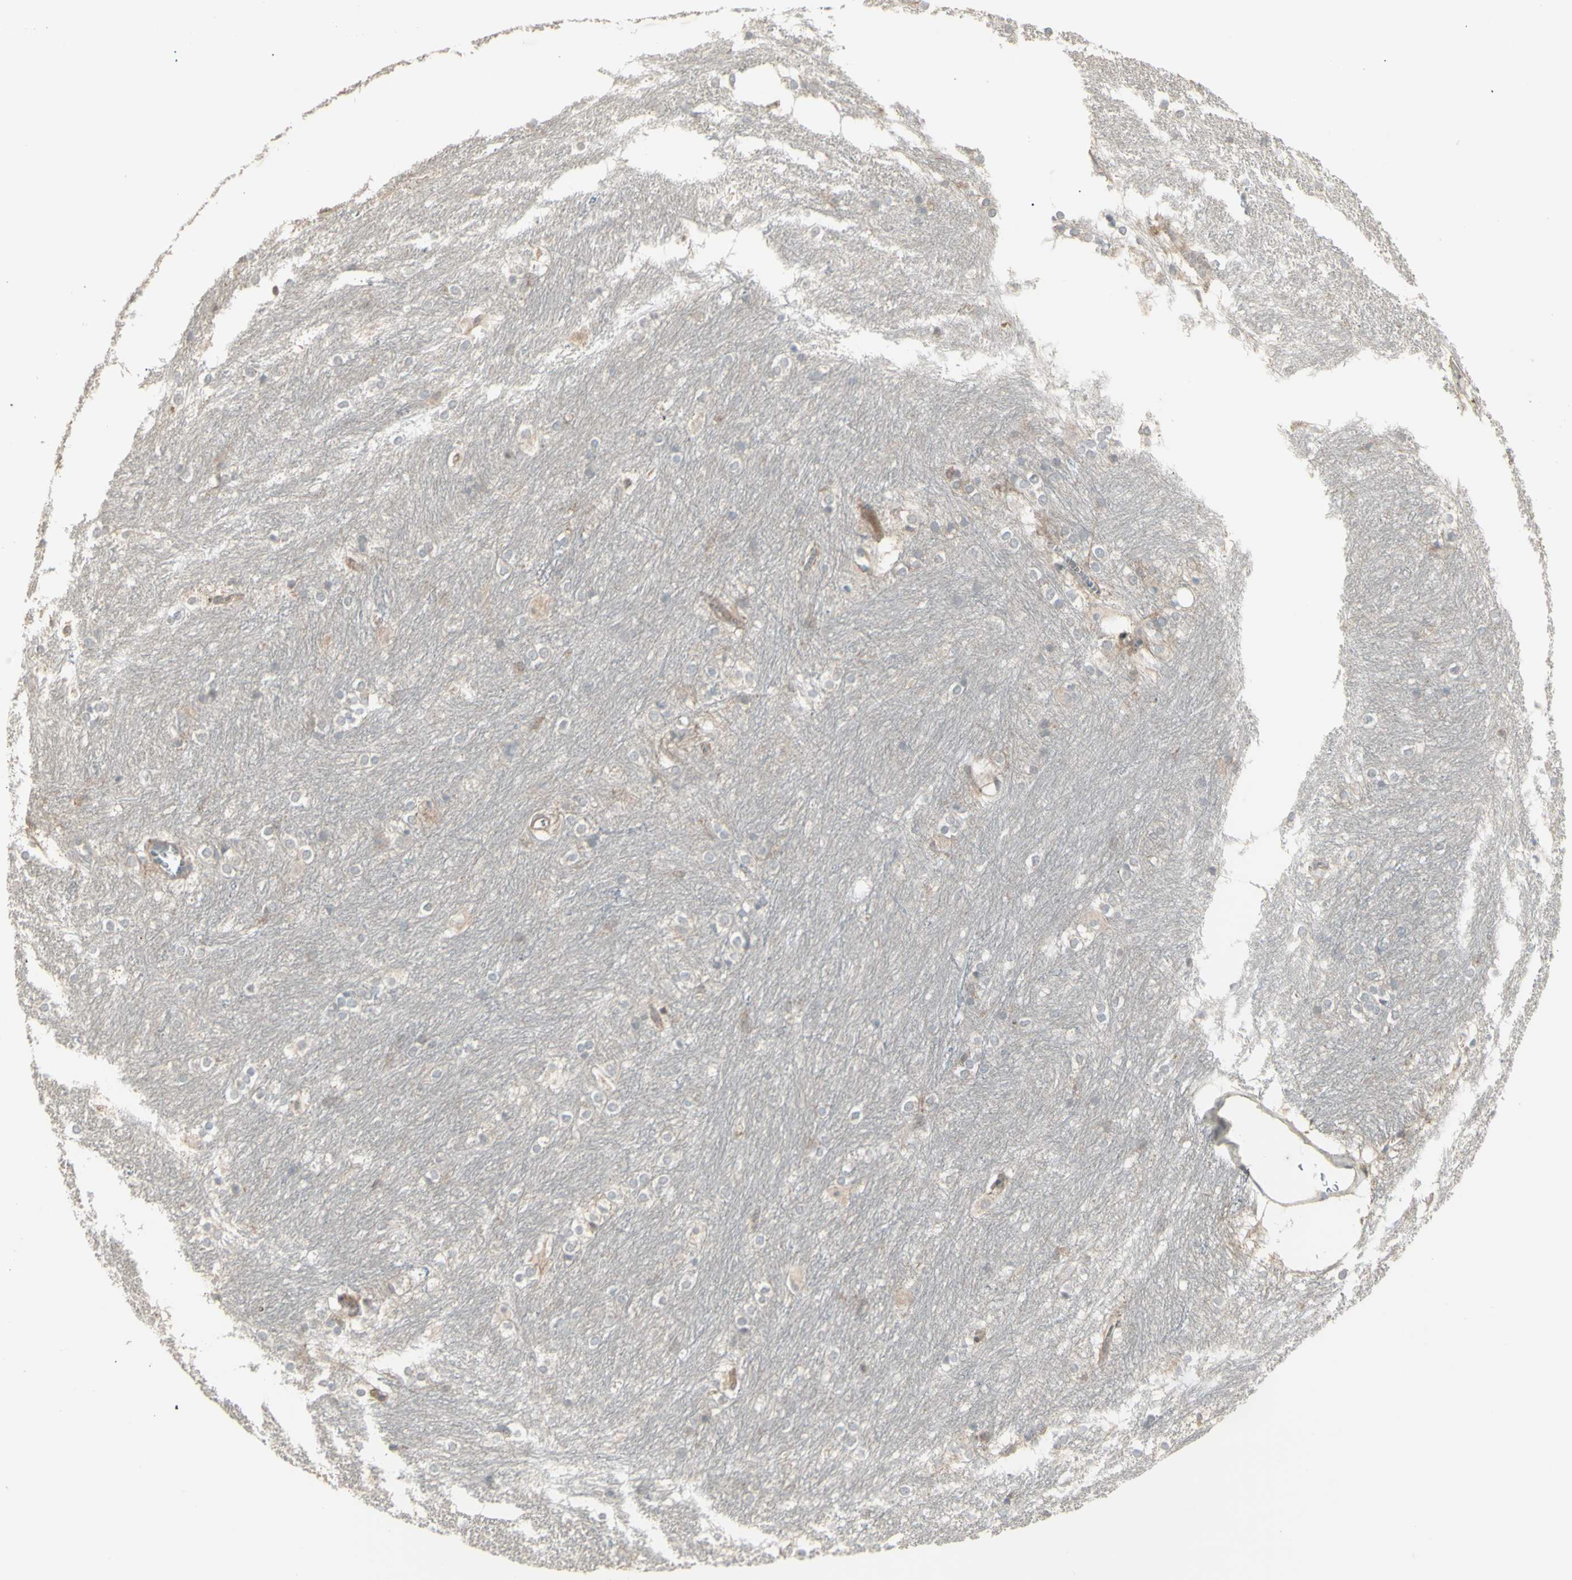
{"staining": {"intensity": "negative", "quantity": "none", "location": "none"}, "tissue": "caudate", "cell_type": "Glial cells", "image_type": "normal", "snomed": [{"axis": "morphology", "description": "Normal tissue, NOS"}, {"axis": "topography", "description": "Lateral ventricle wall"}], "caption": "DAB (3,3'-diaminobenzidine) immunohistochemical staining of normal caudate reveals no significant staining in glial cells. (Brightfield microscopy of DAB immunohistochemistry (IHC) at high magnification).", "gene": "CSK", "patient": {"sex": "female", "age": 19}}